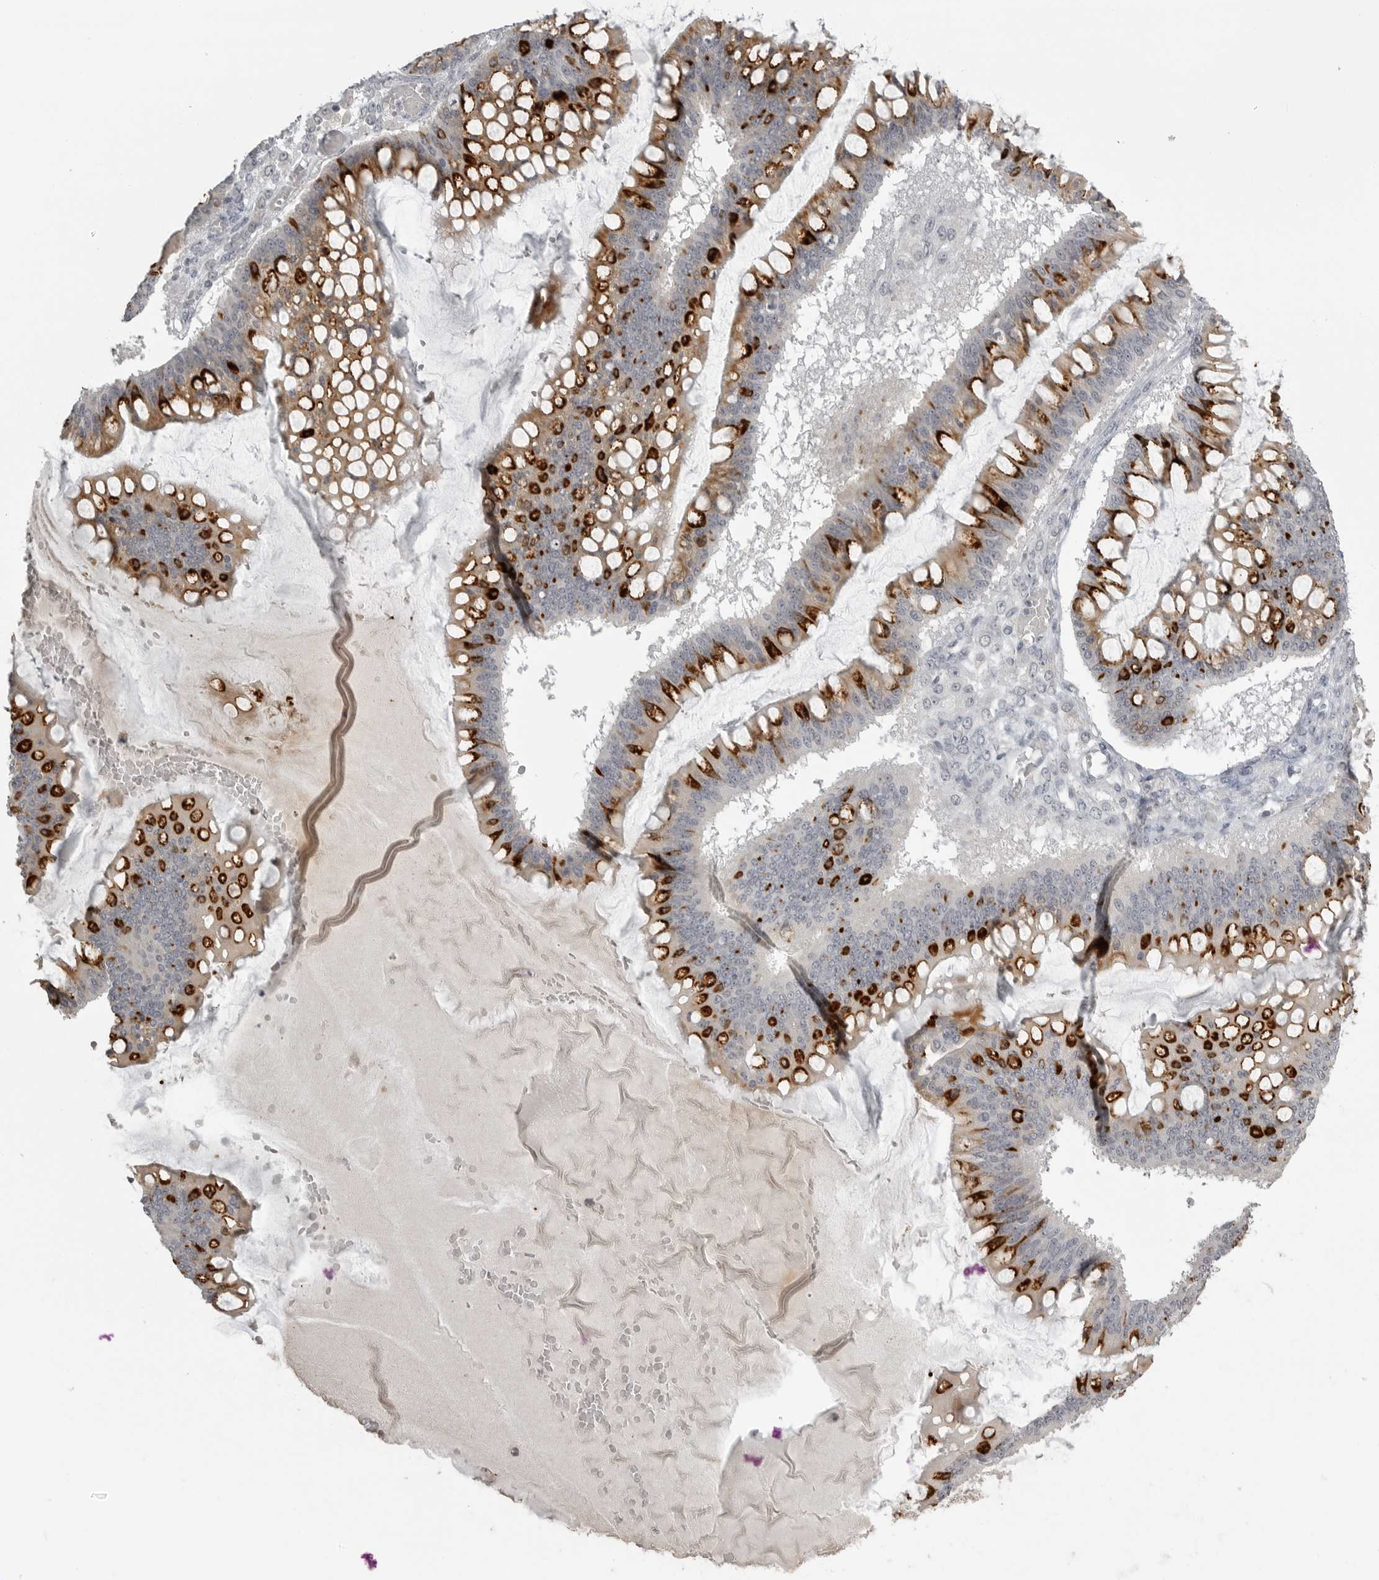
{"staining": {"intensity": "strong", "quantity": "25%-75%", "location": "cytoplasmic/membranous"}, "tissue": "ovarian cancer", "cell_type": "Tumor cells", "image_type": "cancer", "snomed": [{"axis": "morphology", "description": "Cystadenocarcinoma, mucinous, NOS"}, {"axis": "topography", "description": "Ovary"}], "caption": "A photomicrograph of mucinous cystadenocarcinoma (ovarian) stained for a protein displays strong cytoplasmic/membranous brown staining in tumor cells. (Brightfield microscopy of DAB IHC at high magnification).", "gene": "SMG8", "patient": {"sex": "female", "age": 73}}